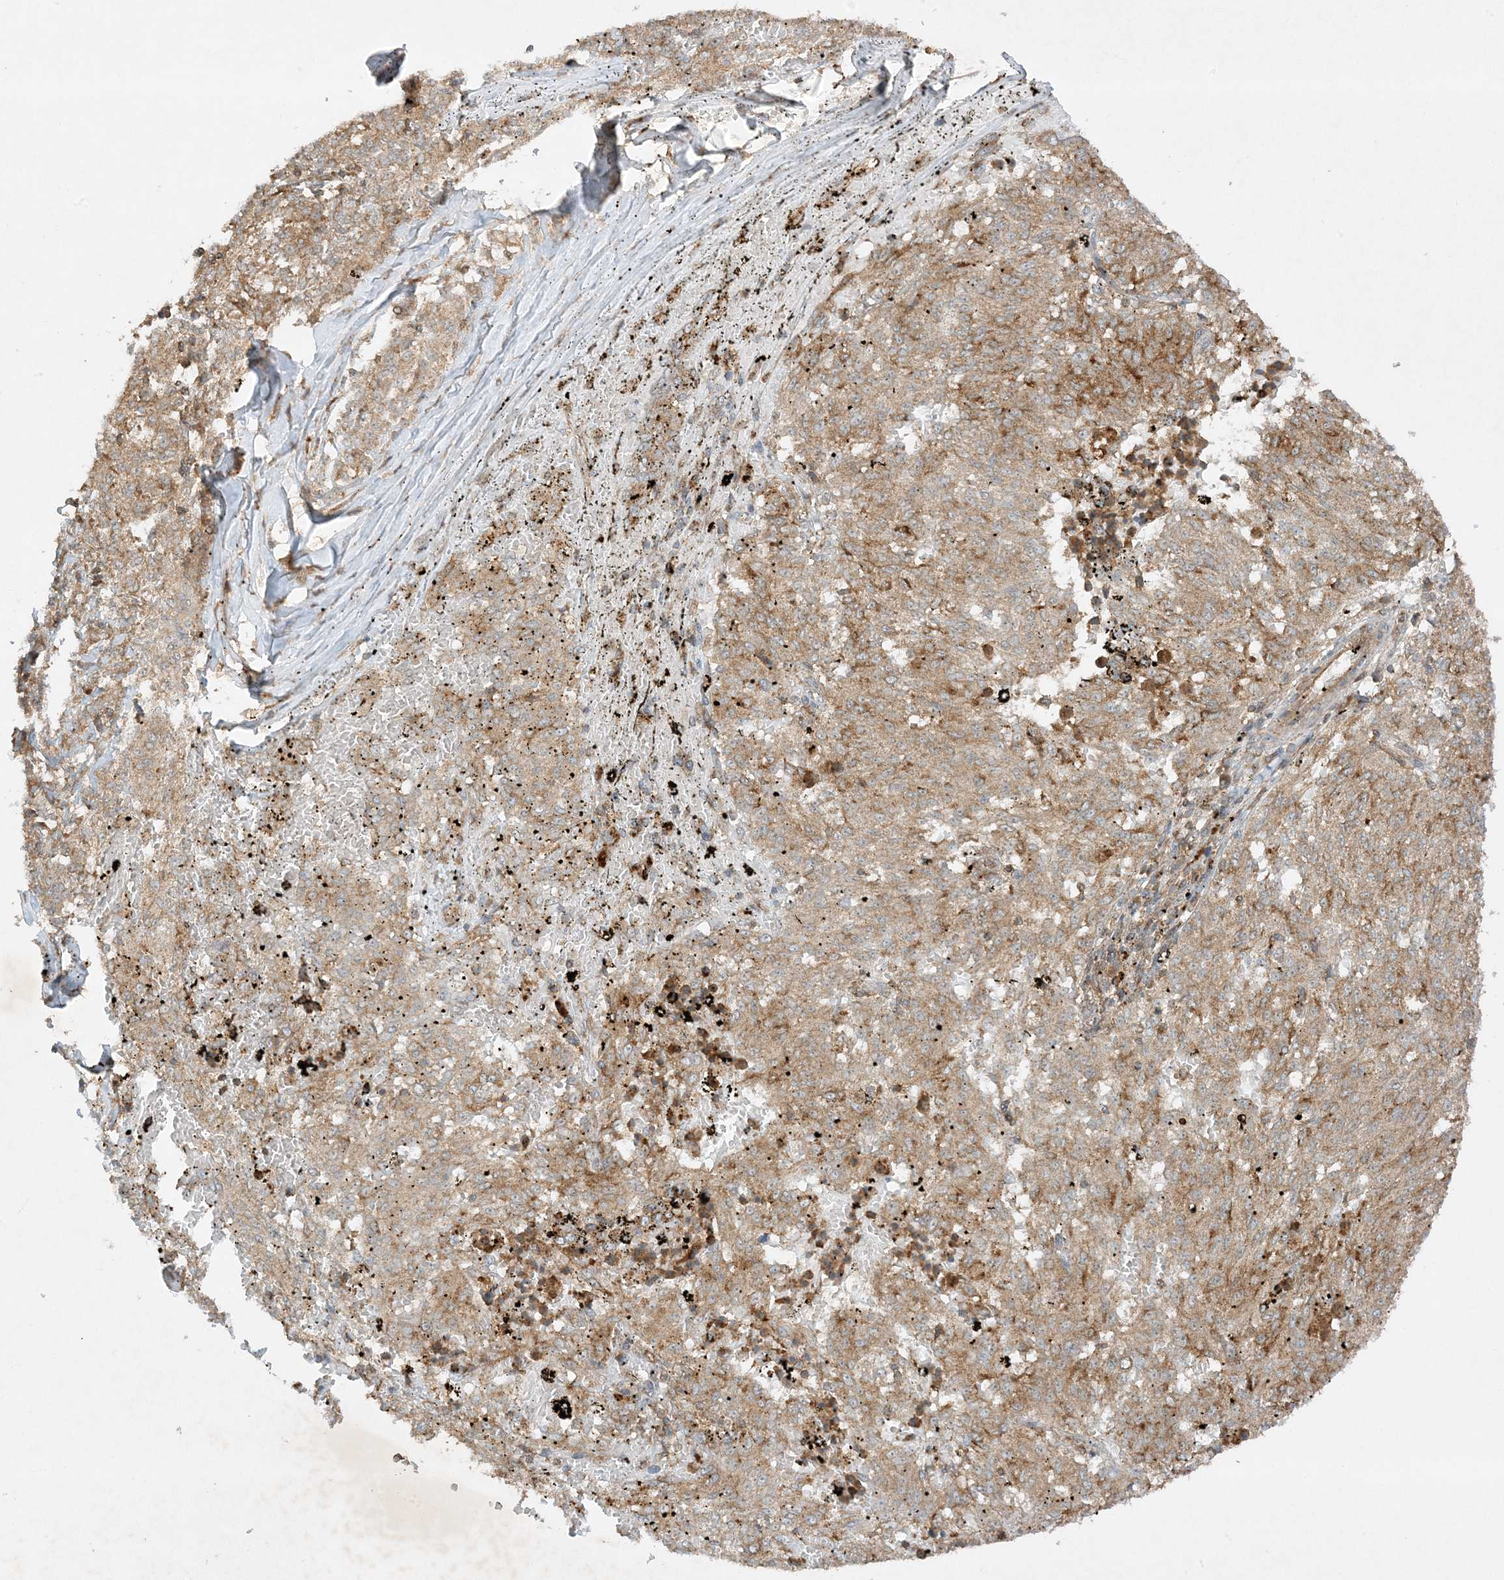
{"staining": {"intensity": "weak", "quantity": ">75%", "location": "cytoplasmic/membranous"}, "tissue": "melanoma", "cell_type": "Tumor cells", "image_type": "cancer", "snomed": [{"axis": "morphology", "description": "Malignant melanoma, NOS"}, {"axis": "topography", "description": "Skin"}], "caption": "Immunohistochemical staining of melanoma reveals low levels of weak cytoplasmic/membranous staining in approximately >75% of tumor cells. (Stains: DAB in brown, nuclei in blue, Microscopy: brightfield microscopy at high magnification).", "gene": "XRN1", "patient": {"sex": "female", "age": 72}}